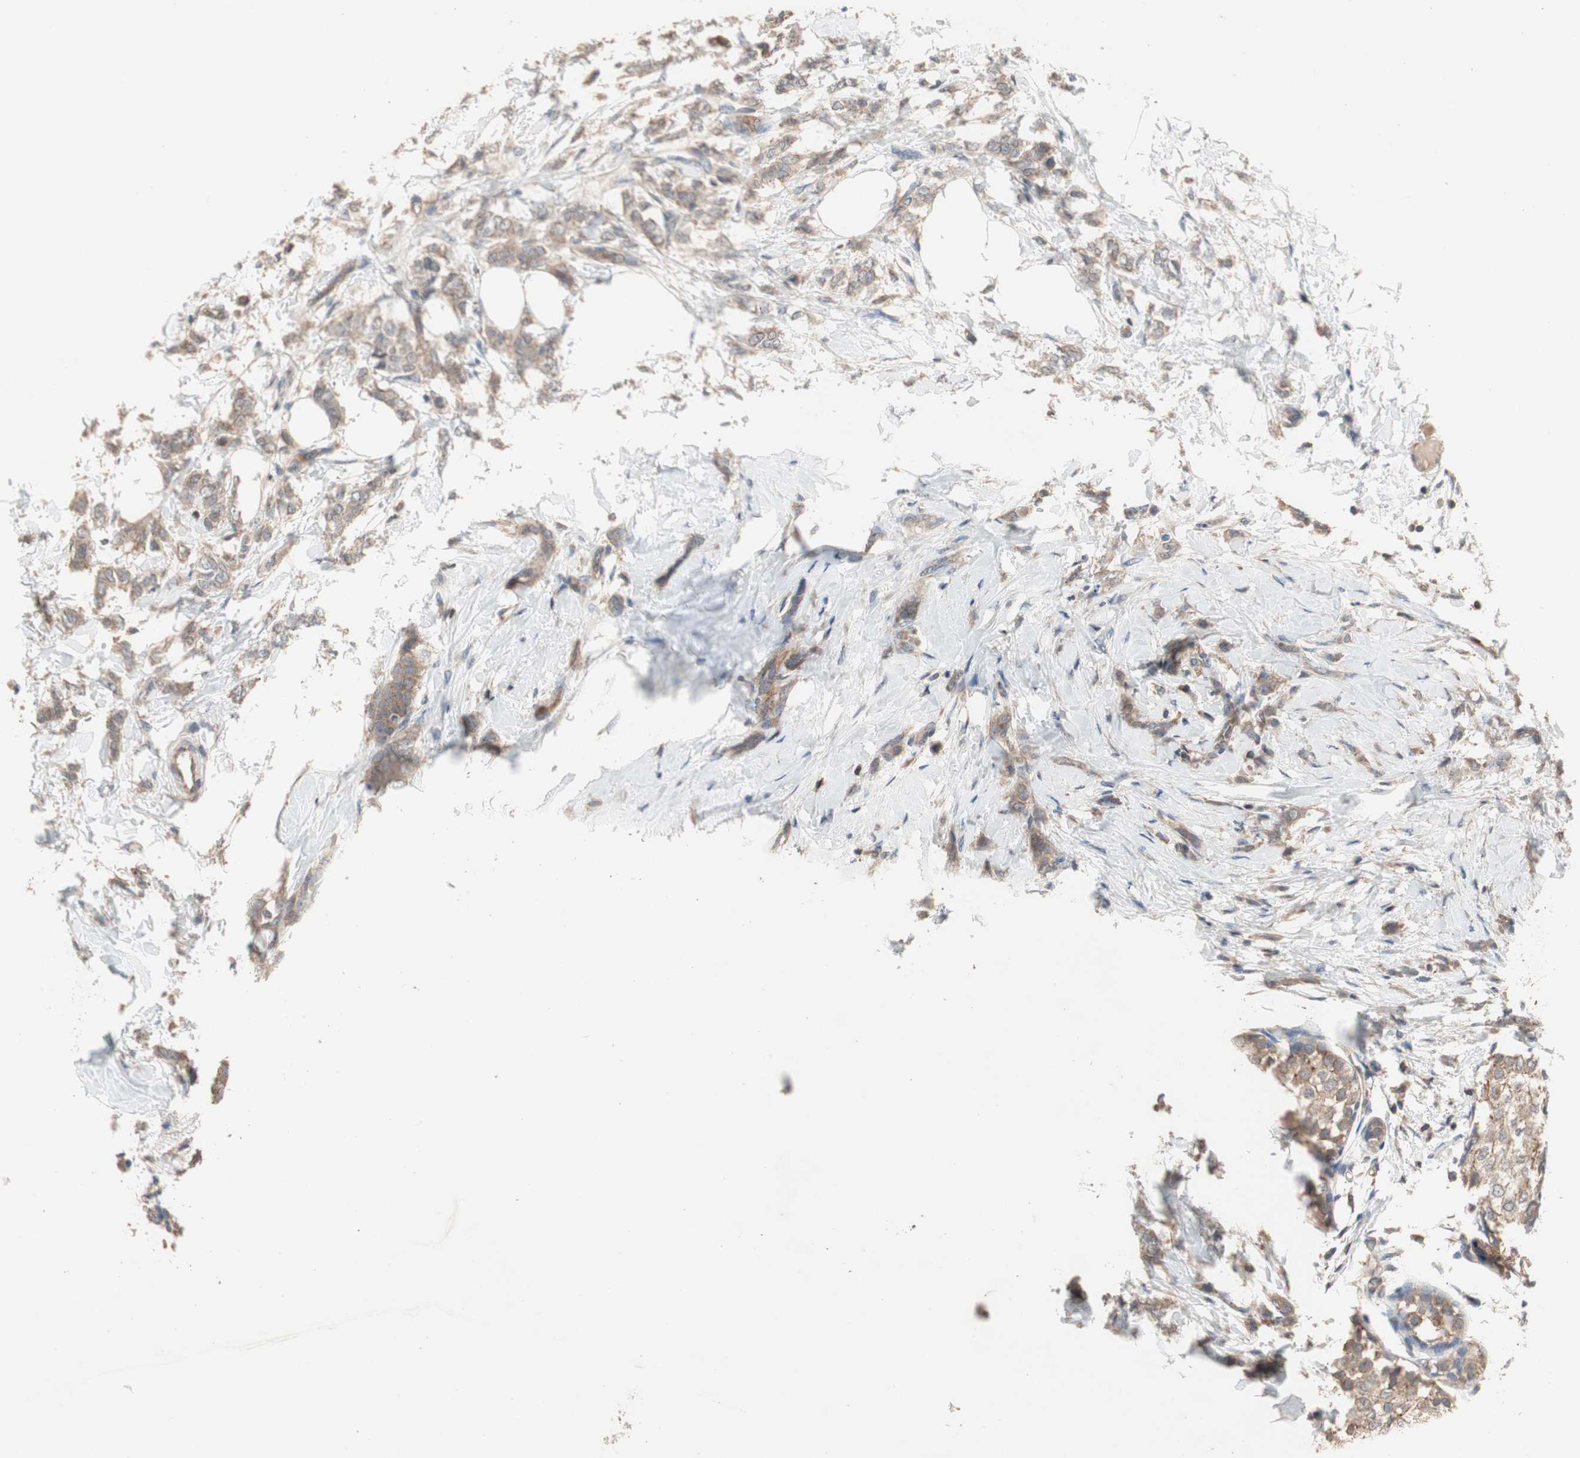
{"staining": {"intensity": "moderate", "quantity": ">75%", "location": "cytoplasmic/membranous"}, "tissue": "breast cancer", "cell_type": "Tumor cells", "image_type": "cancer", "snomed": [{"axis": "morphology", "description": "Lobular carcinoma, in situ"}, {"axis": "morphology", "description": "Lobular carcinoma"}, {"axis": "topography", "description": "Breast"}], "caption": "Human lobular carcinoma (breast) stained for a protein (brown) demonstrates moderate cytoplasmic/membranous positive staining in about >75% of tumor cells.", "gene": "MAP4K2", "patient": {"sex": "female", "age": 41}}